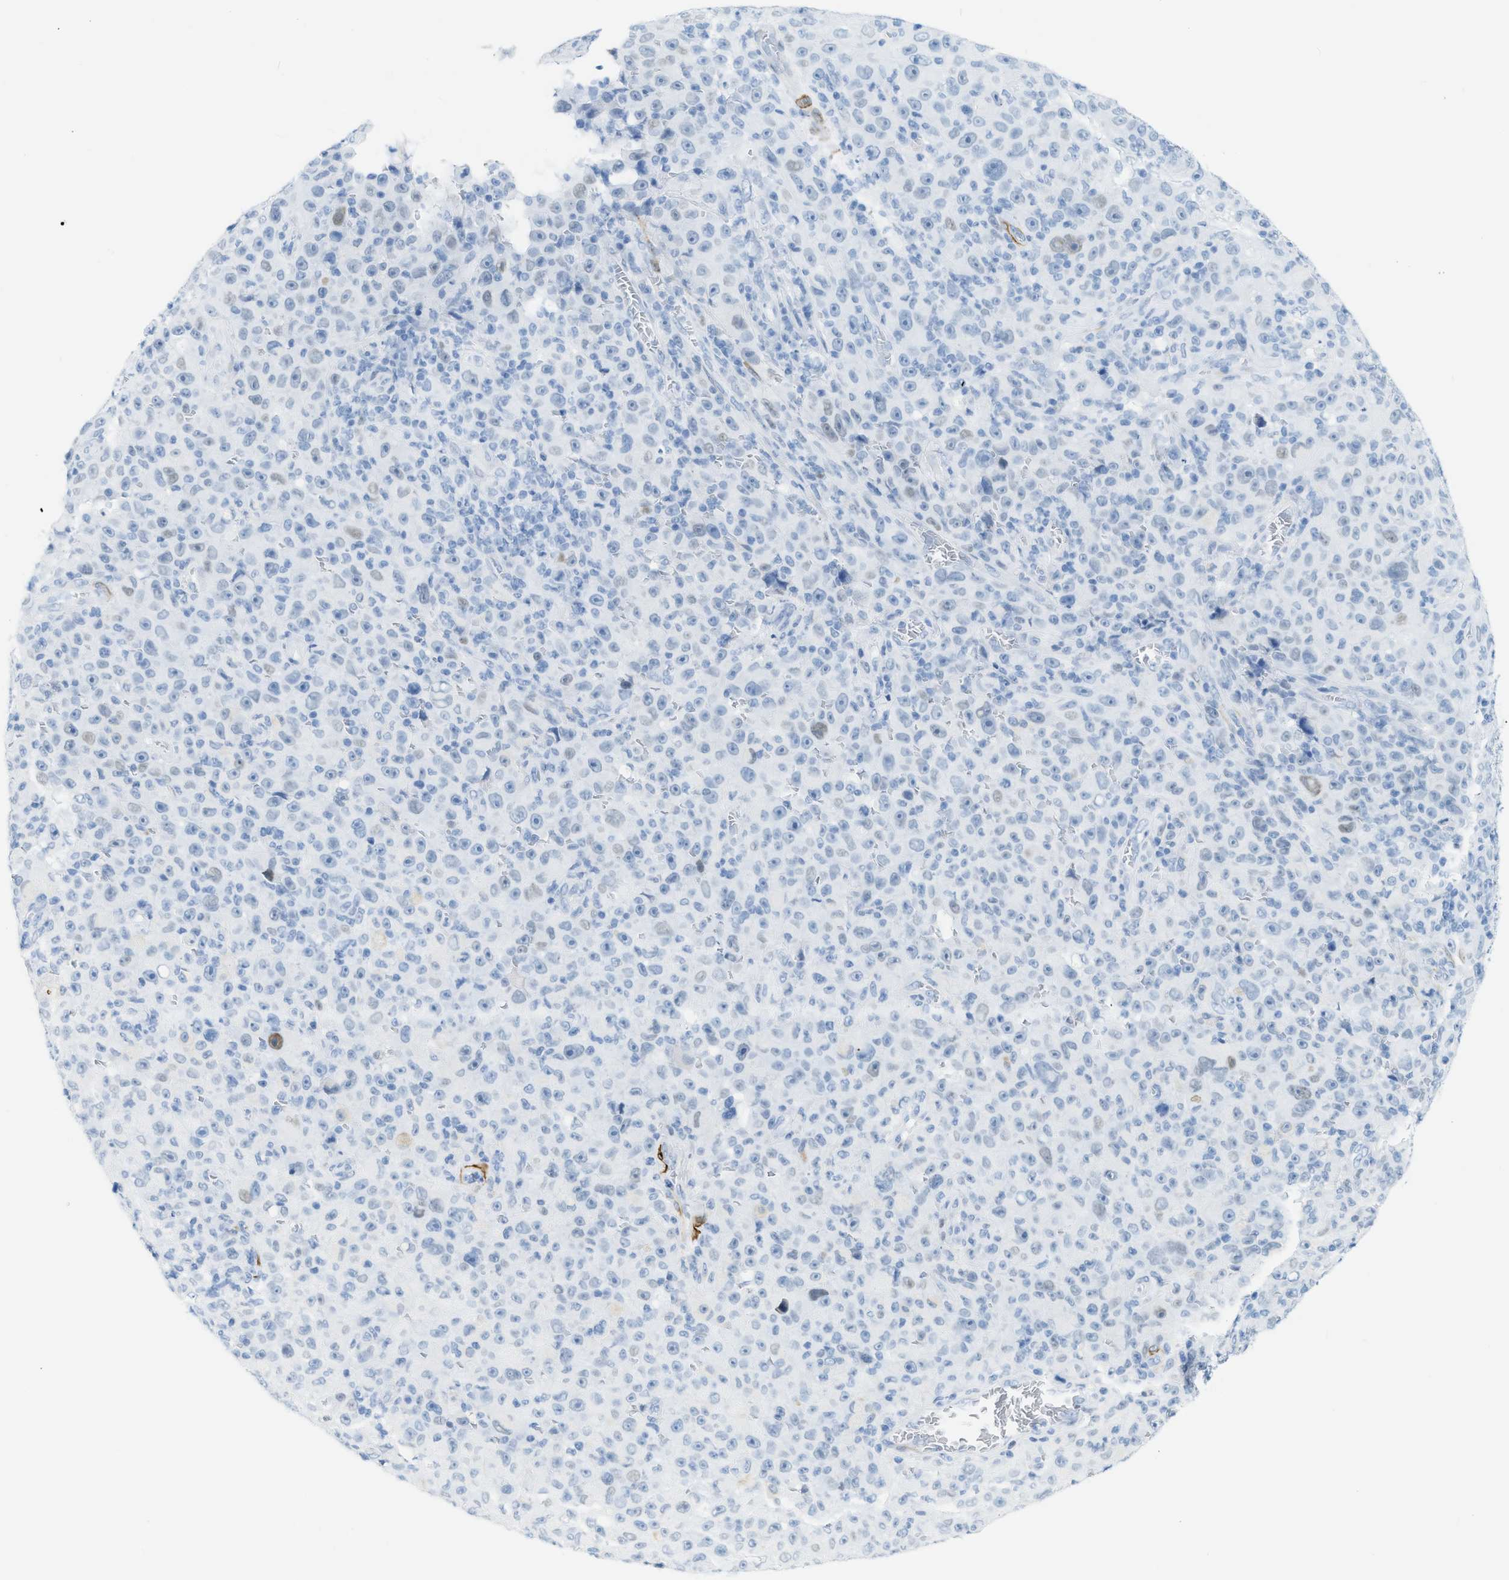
{"staining": {"intensity": "negative", "quantity": "none", "location": "none"}, "tissue": "melanoma", "cell_type": "Tumor cells", "image_type": "cancer", "snomed": [{"axis": "morphology", "description": "Malignant melanoma, NOS"}, {"axis": "topography", "description": "Skin"}], "caption": "This is an immunohistochemistry (IHC) image of melanoma. There is no positivity in tumor cells.", "gene": "DES", "patient": {"sex": "female", "age": 82}}